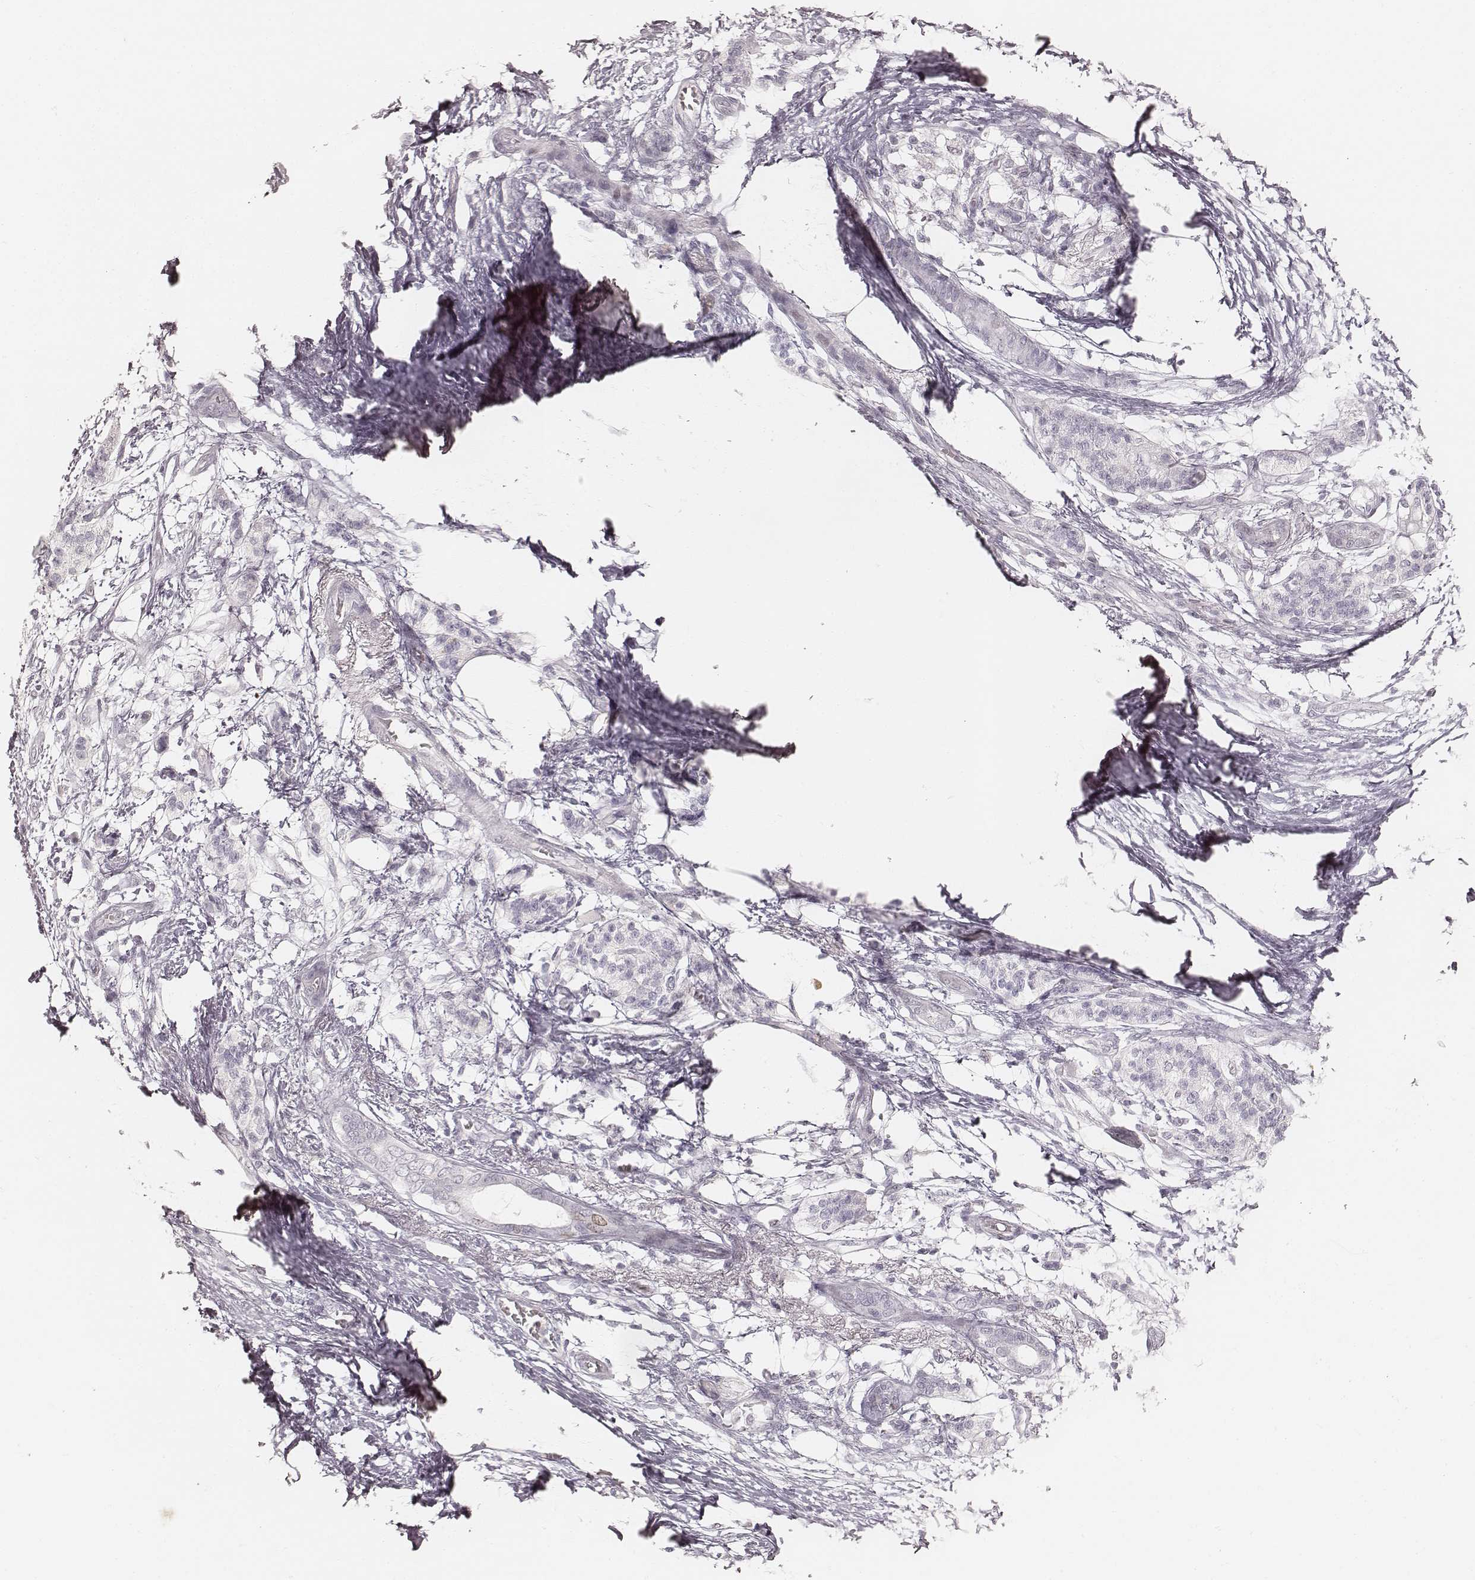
{"staining": {"intensity": "negative", "quantity": "none", "location": "none"}, "tissue": "pancreatic cancer", "cell_type": "Tumor cells", "image_type": "cancer", "snomed": [{"axis": "morphology", "description": "Adenocarcinoma, NOS"}, {"axis": "topography", "description": "Pancreas"}], "caption": "Pancreatic cancer (adenocarcinoma) was stained to show a protein in brown. There is no significant staining in tumor cells. The staining was performed using DAB (3,3'-diaminobenzidine) to visualize the protein expression in brown, while the nuclei were stained in blue with hematoxylin (Magnification: 20x).", "gene": "TEX37", "patient": {"sex": "female", "age": 72}}